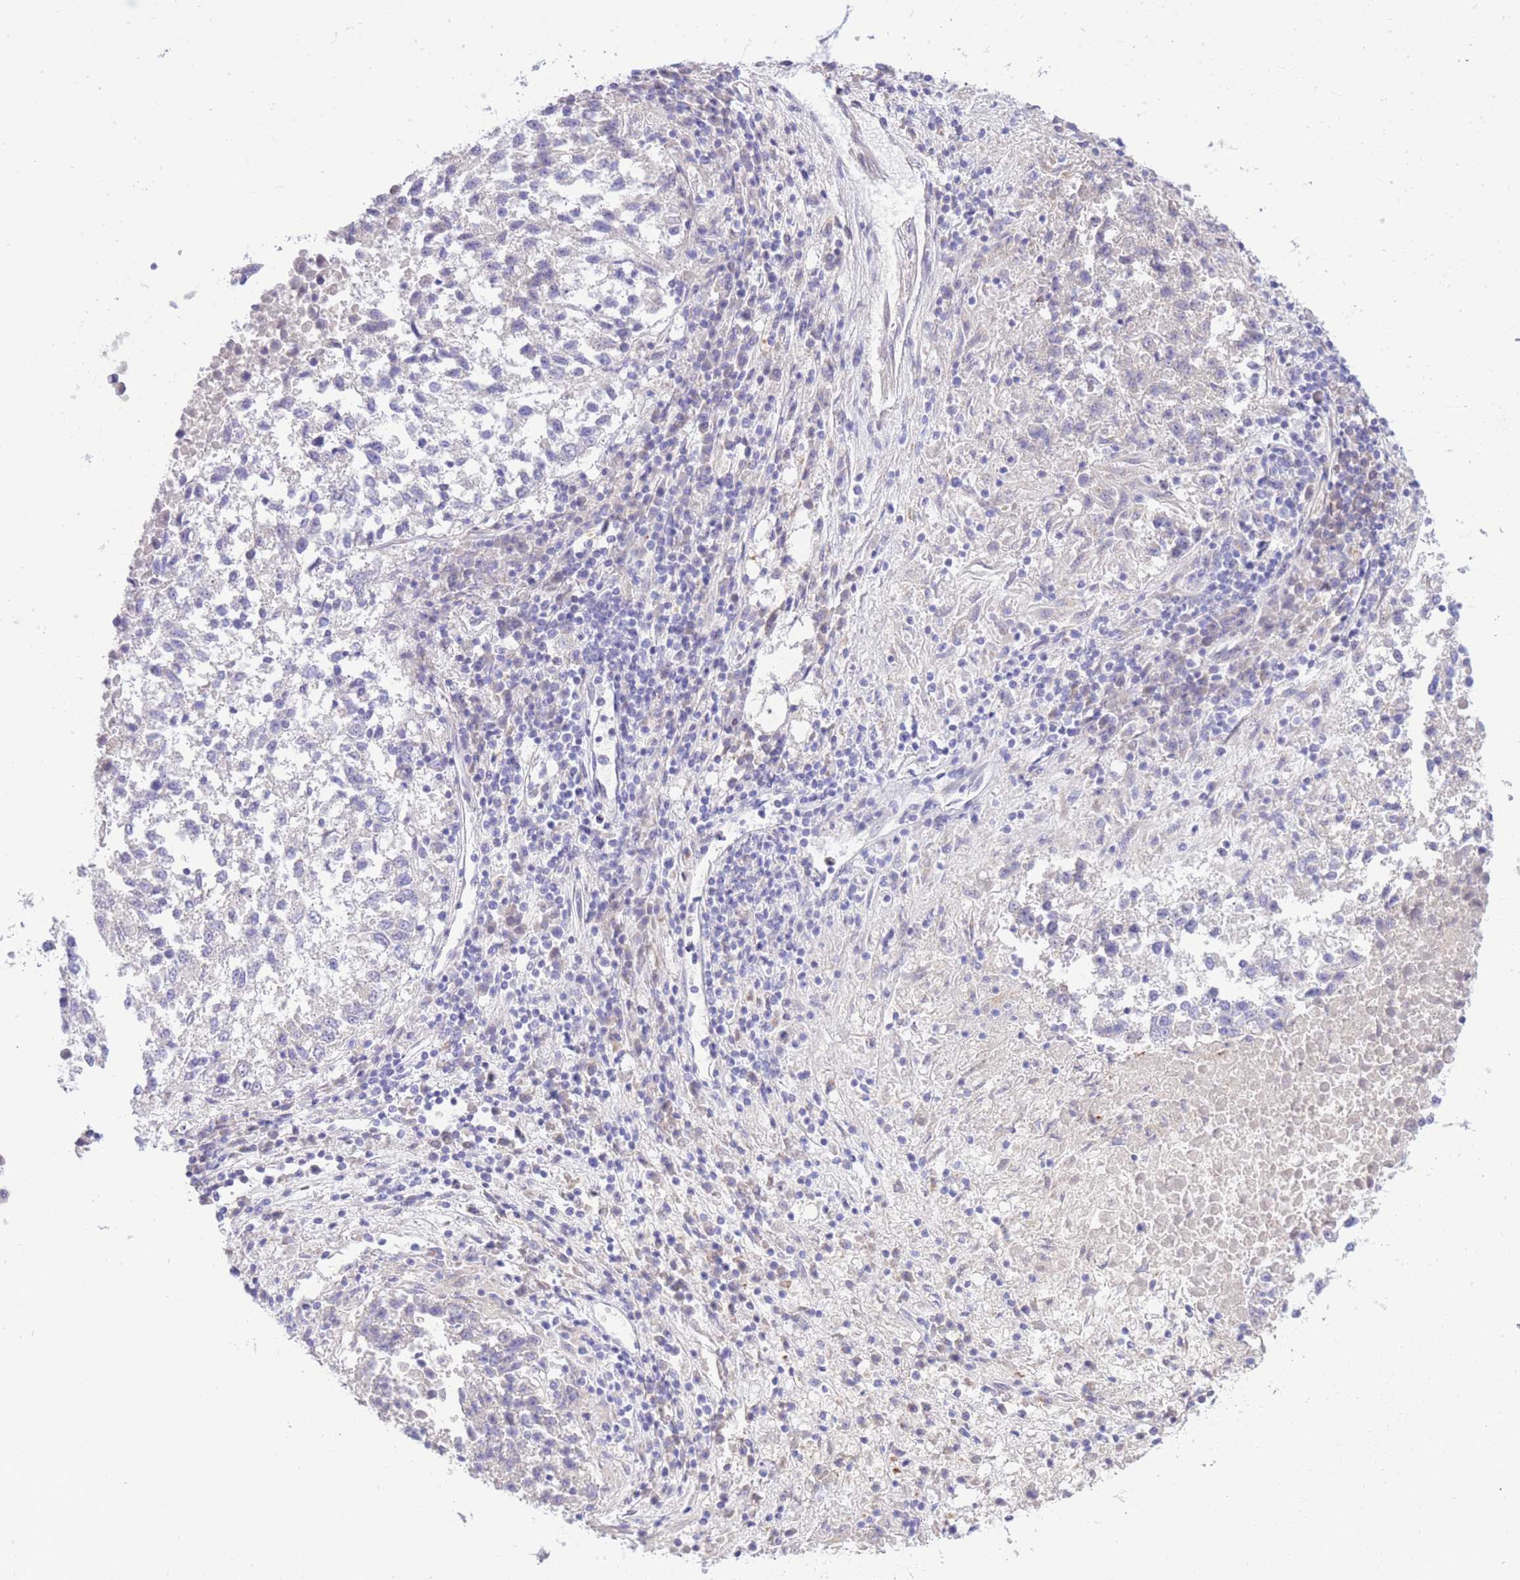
{"staining": {"intensity": "negative", "quantity": "none", "location": "none"}, "tissue": "lung cancer", "cell_type": "Tumor cells", "image_type": "cancer", "snomed": [{"axis": "morphology", "description": "Squamous cell carcinoma, NOS"}, {"axis": "topography", "description": "Lung"}], "caption": "Immunohistochemical staining of lung cancer exhibits no significant expression in tumor cells. Brightfield microscopy of immunohistochemistry (IHC) stained with DAB (3,3'-diaminobenzidine) (brown) and hematoxylin (blue), captured at high magnification.", "gene": "RPL39L", "patient": {"sex": "male", "age": 73}}